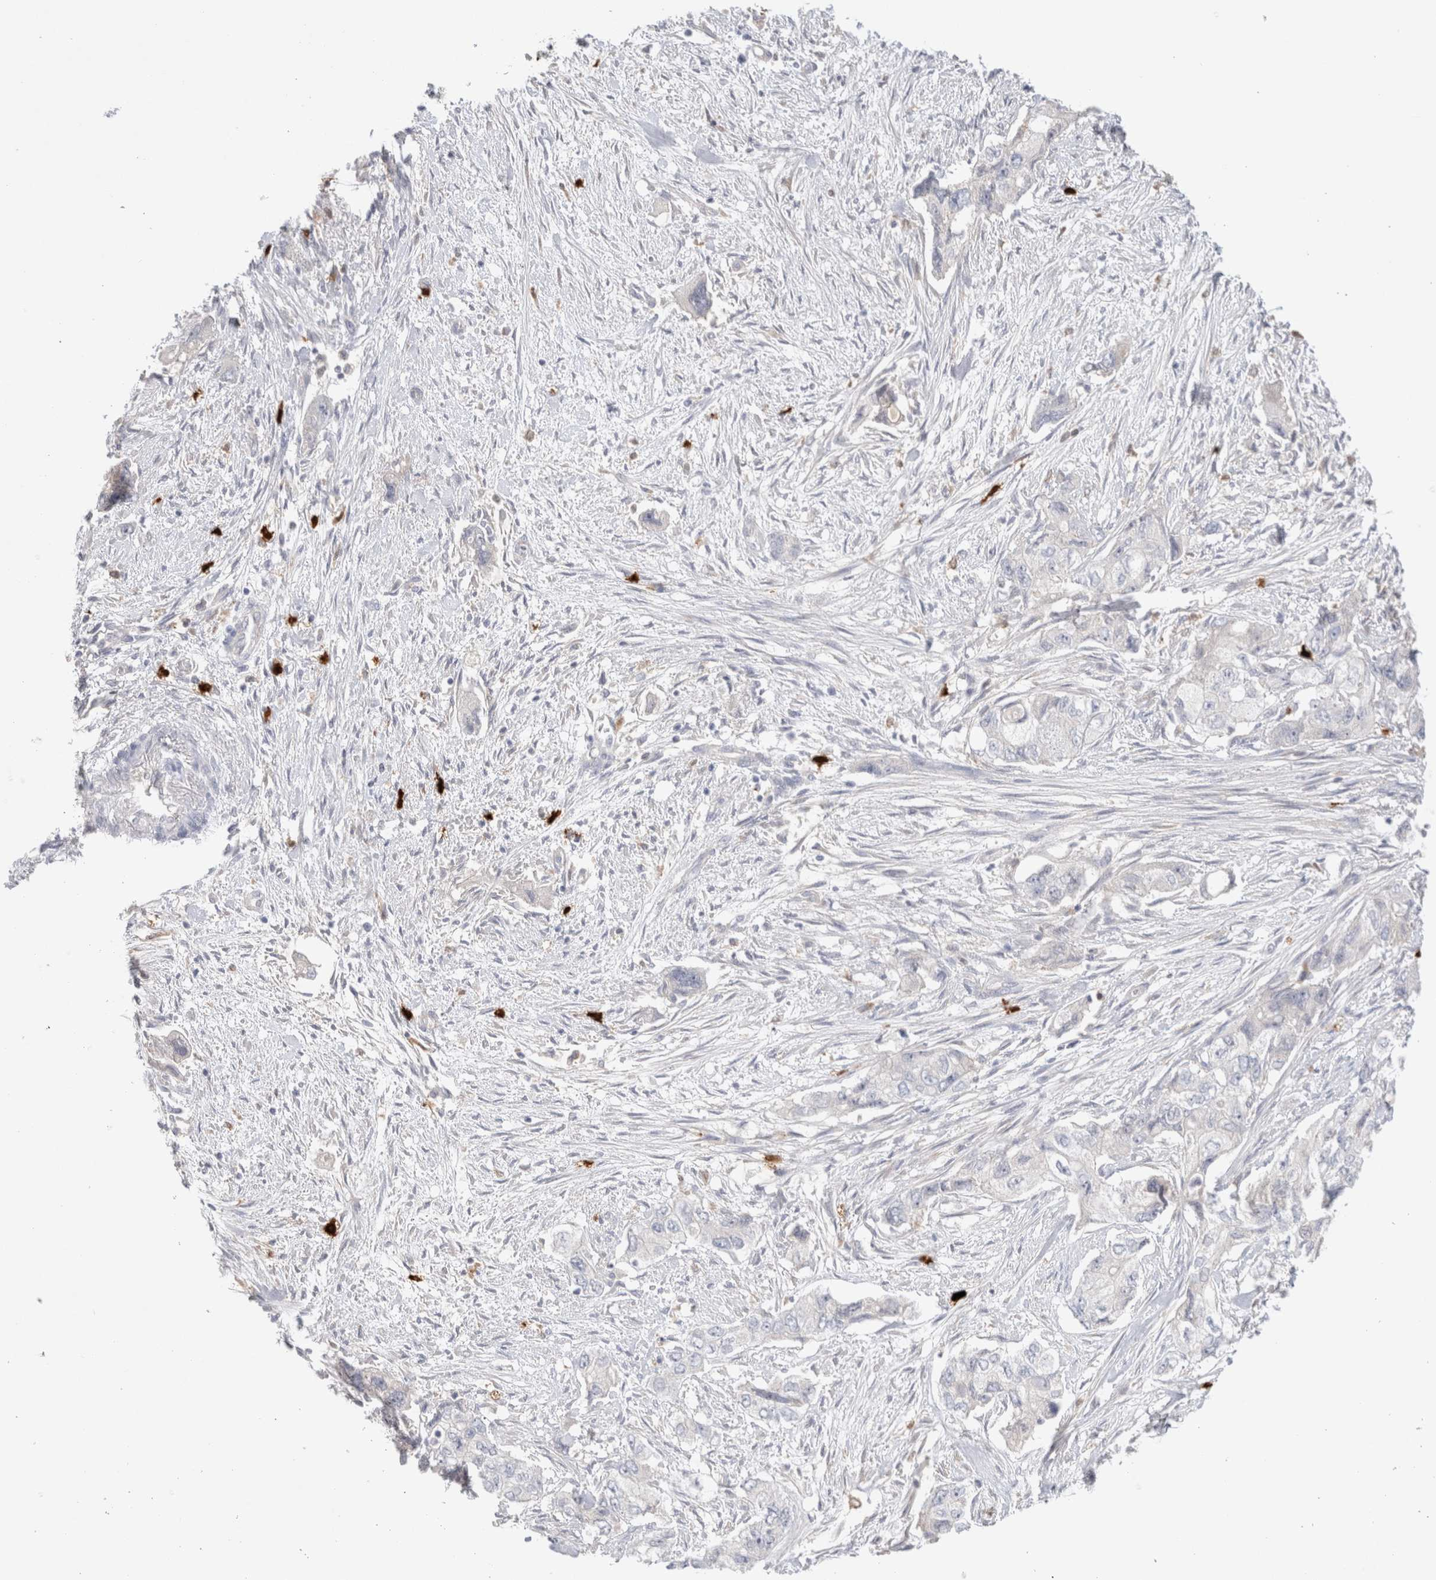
{"staining": {"intensity": "negative", "quantity": "none", "location": "none"}, "tissue": "pancreatic cancer", "cell_type": "Tumor cells", "image_type": "cancer", "snomed": [{"axis": "morphology", "description": "Adenocarcinoma, NOS"}, {"axis": "topography", "description": "Pancreas"}], "caption": "IHC of human adenocarcinoma (pancreatic) exhibits no staining in tumor cells.", "gene": "HPGDS", "patient": {"sex": "female", "age": 73}}